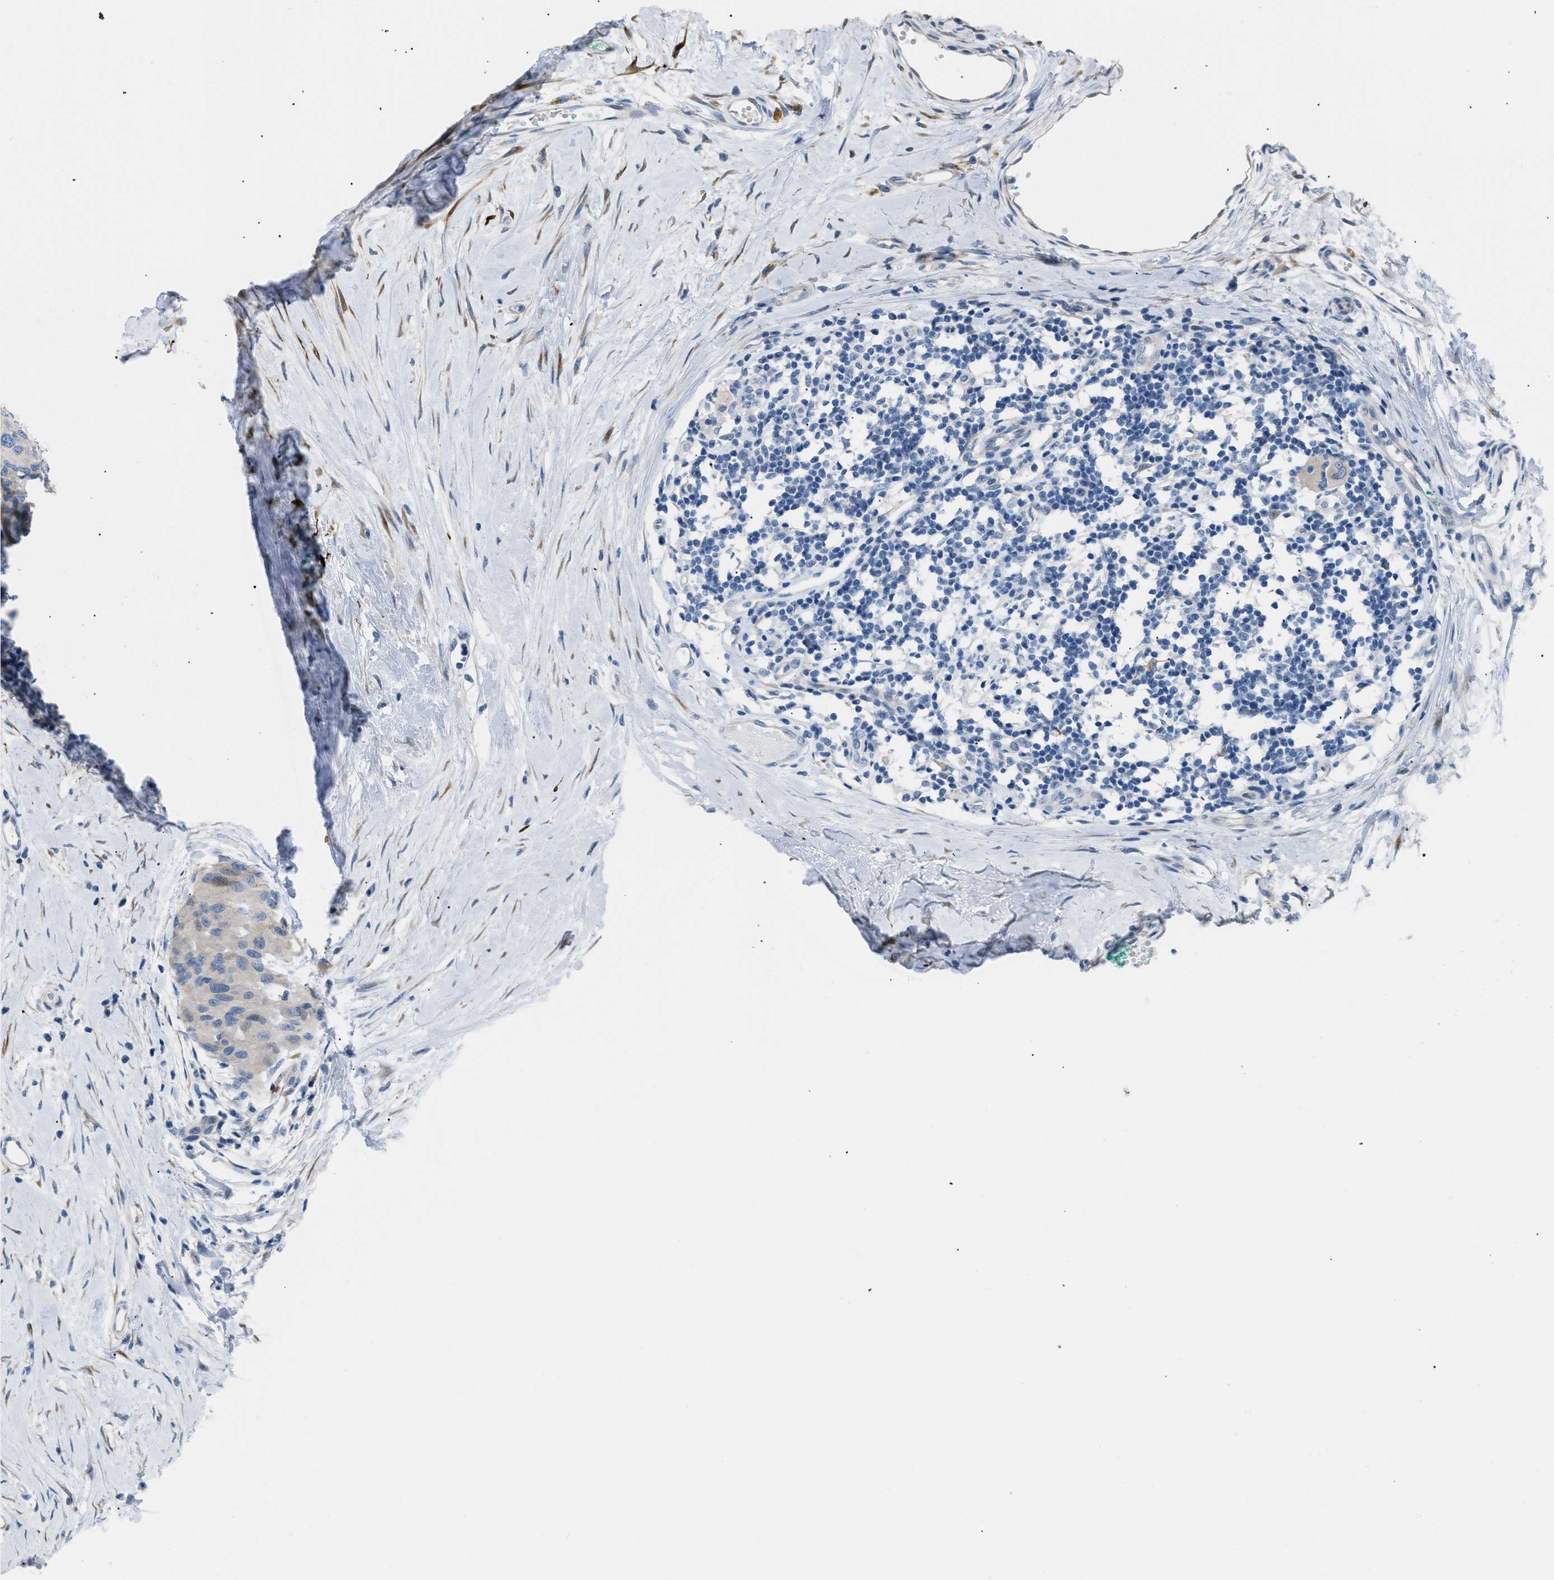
{"staining": {"intensity": "negative", "quantity": "none", "location": "none"}, "tissue": "melanoma", "cell_type": "Tumor cells", "image_type": "cancer", "snomed": [{"axis": "morphology", "description": "Normal tissue, NOS"}, {"axis": "morphology", "description": "Malignant melanoma, NOS"}, {"axis": "topography", "description": "Skin"}], "caption": "Malignant melanoma stained for a protein using immunohistochemistry (IHC) reveals no positivity tumor cells.", "gene": "ICA1", "patient": {"sex": "male", "age": 62}}